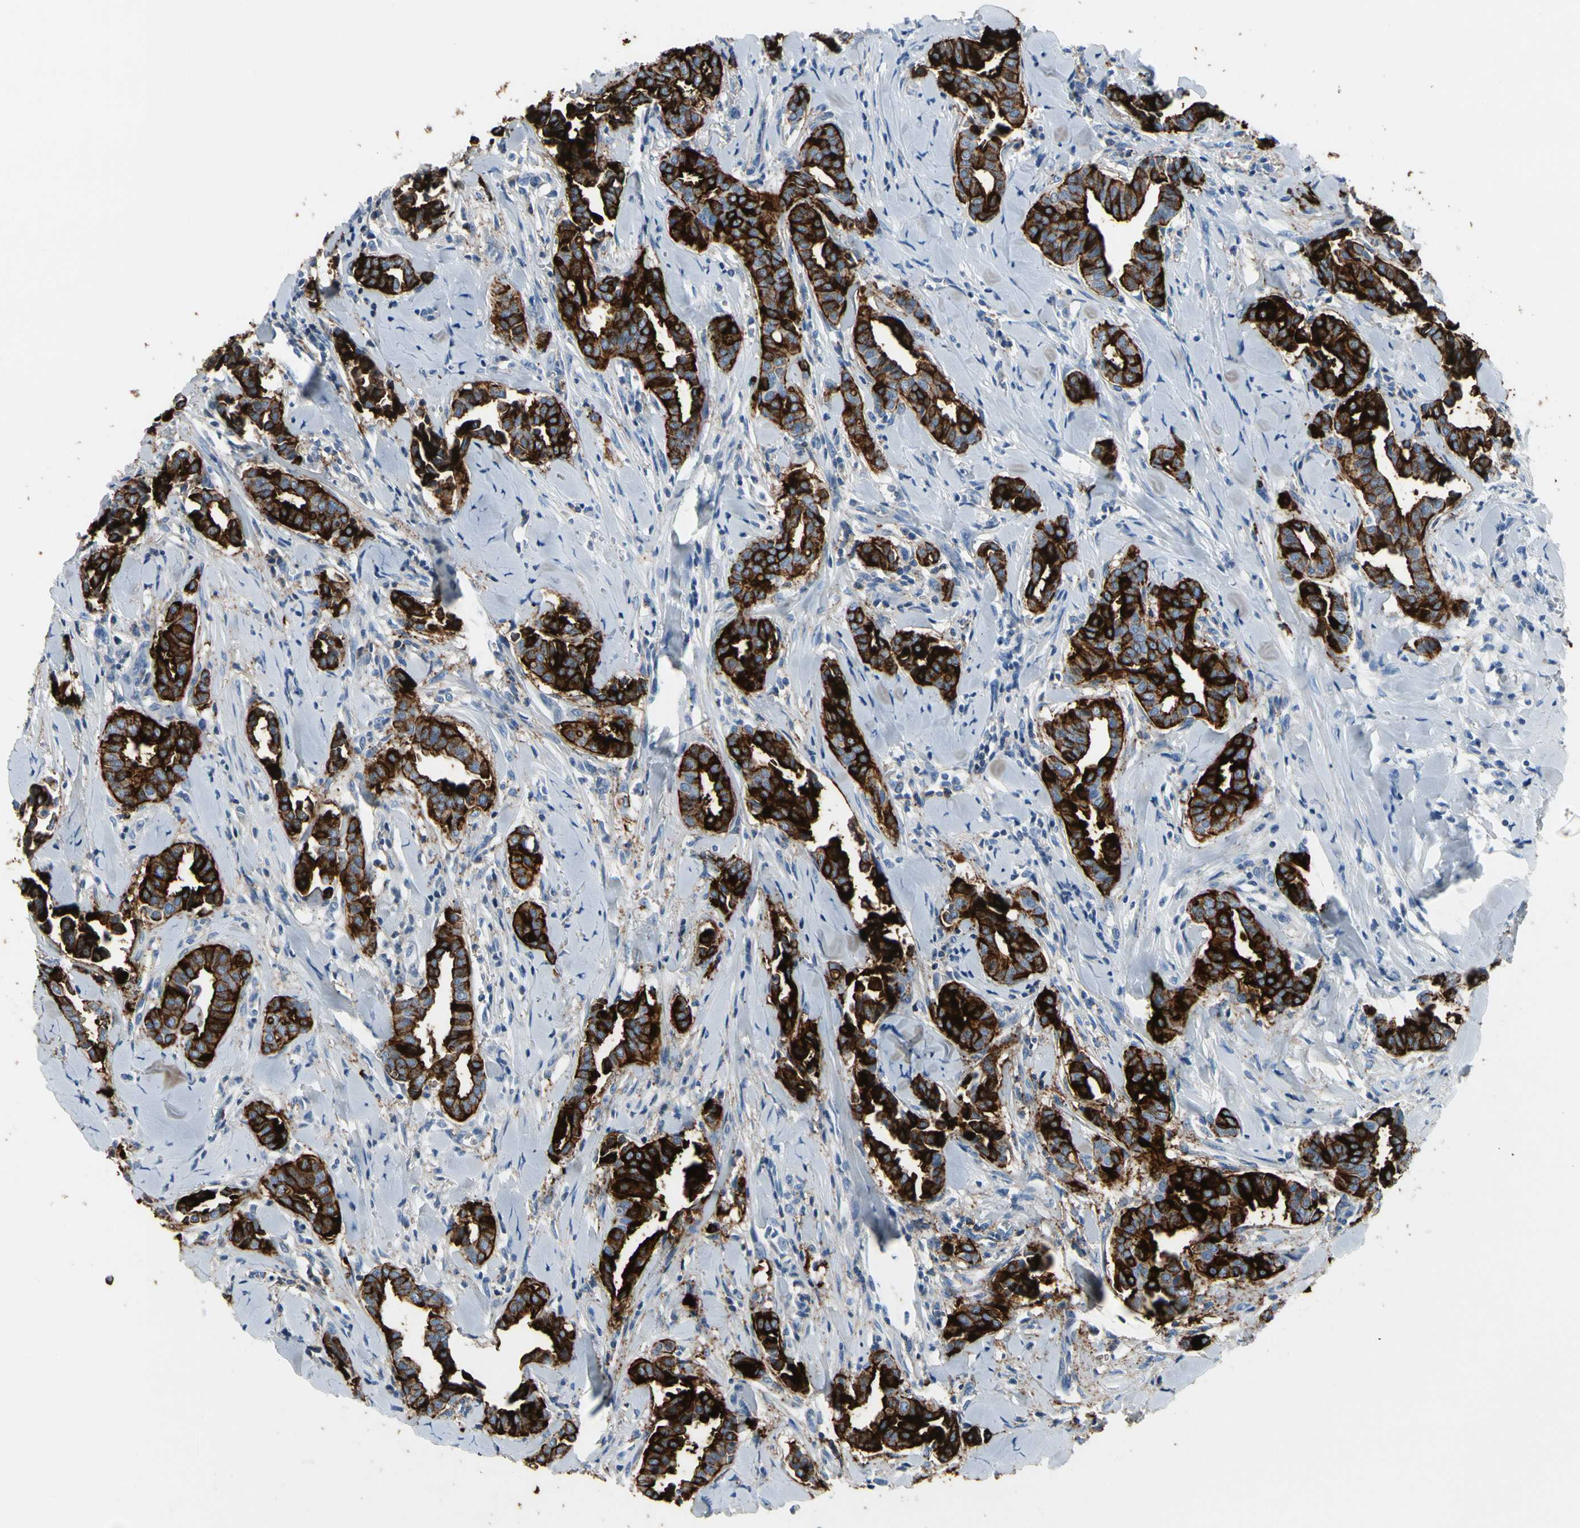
{"staining": {"intensity": "strong", "quantity": ">75%", "location": "cytoplasmic/membranous"}, "tissue": "head and neck cancer", "cell_type": "Tumor cells", "image_type": "cancer", "snomed": [{"axis": "morphology", "description": "Adenocarcinoma, NOS"}, {"axis": "topography", "description": "Salivary gland"}, {"axis": "topography", "description": "Head-Neck"}], "caption": "Human head and neck cancer stained with a brown dye demonstrates strong cytoplasmic/membranous positive positivity in approximately >75% of tumor cells.", "gene": "MUC5B", "patient": {"sex": "female", "age": 59}}